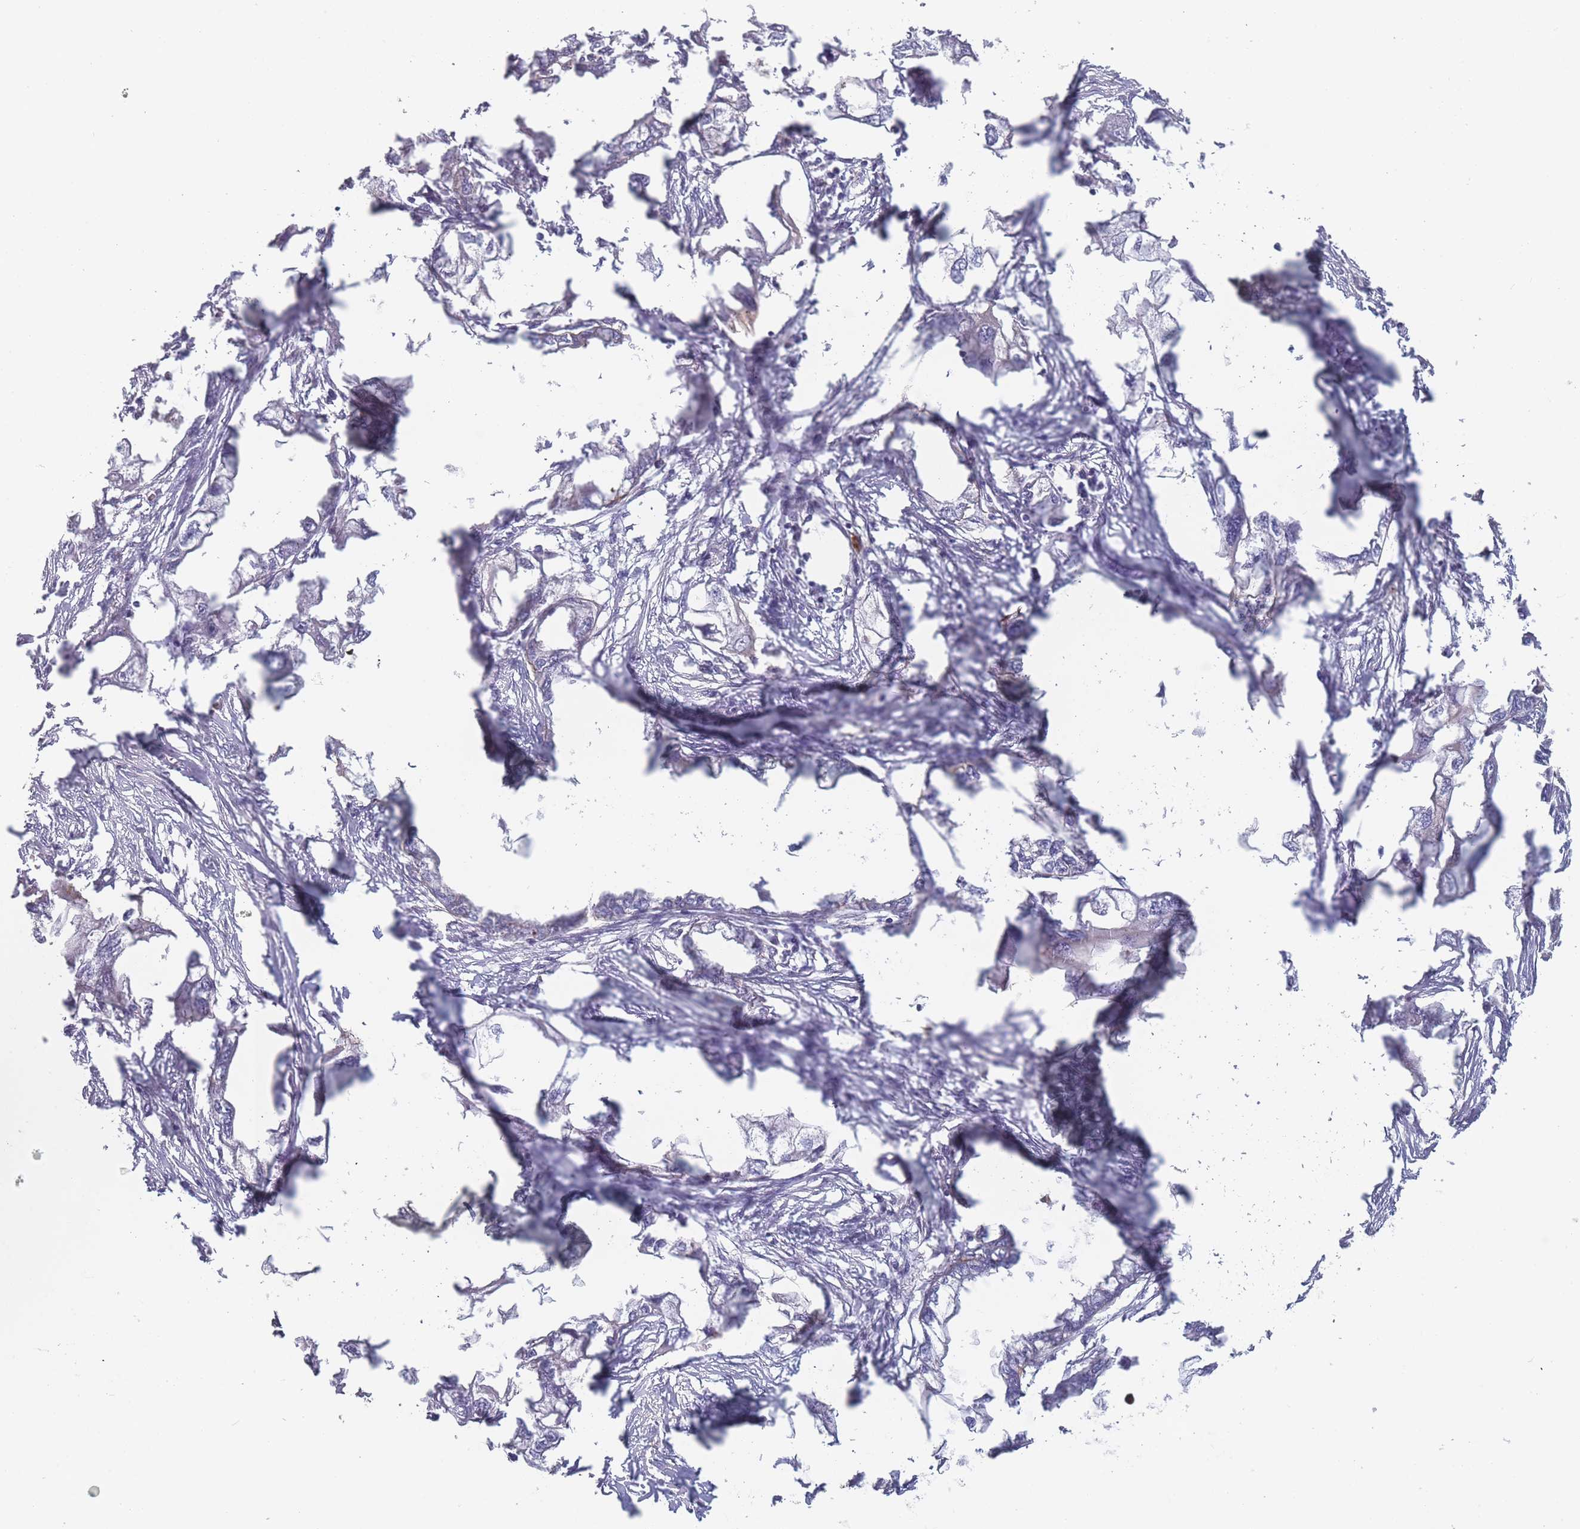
{"staining": {"intensity": "negative", "quantity": "none", "location": "none"}, "tissue": "endometrial cancer", "cell_type": "Tumor cells", "image_type": "cancer", "snomed": [{"axis": "morphology", "description": "Adenocarcinoma, NOS"}, {"axis": "morphology", "description": "Adenocarcinoma, metastatic, NOS"}, {"axis": "topography", "description": "Adipose tissue"}, {"axis": "topography", "description": "Endometrium"}], "caption": "Tumor cells show no significant positivity in endometrial cancer. (DAB immunohistochemistry (IHC) visualized using brightfield microscopy, high magnification).", "gene": "TMEM232", "patient": {"sex": "female", "age": 67}}